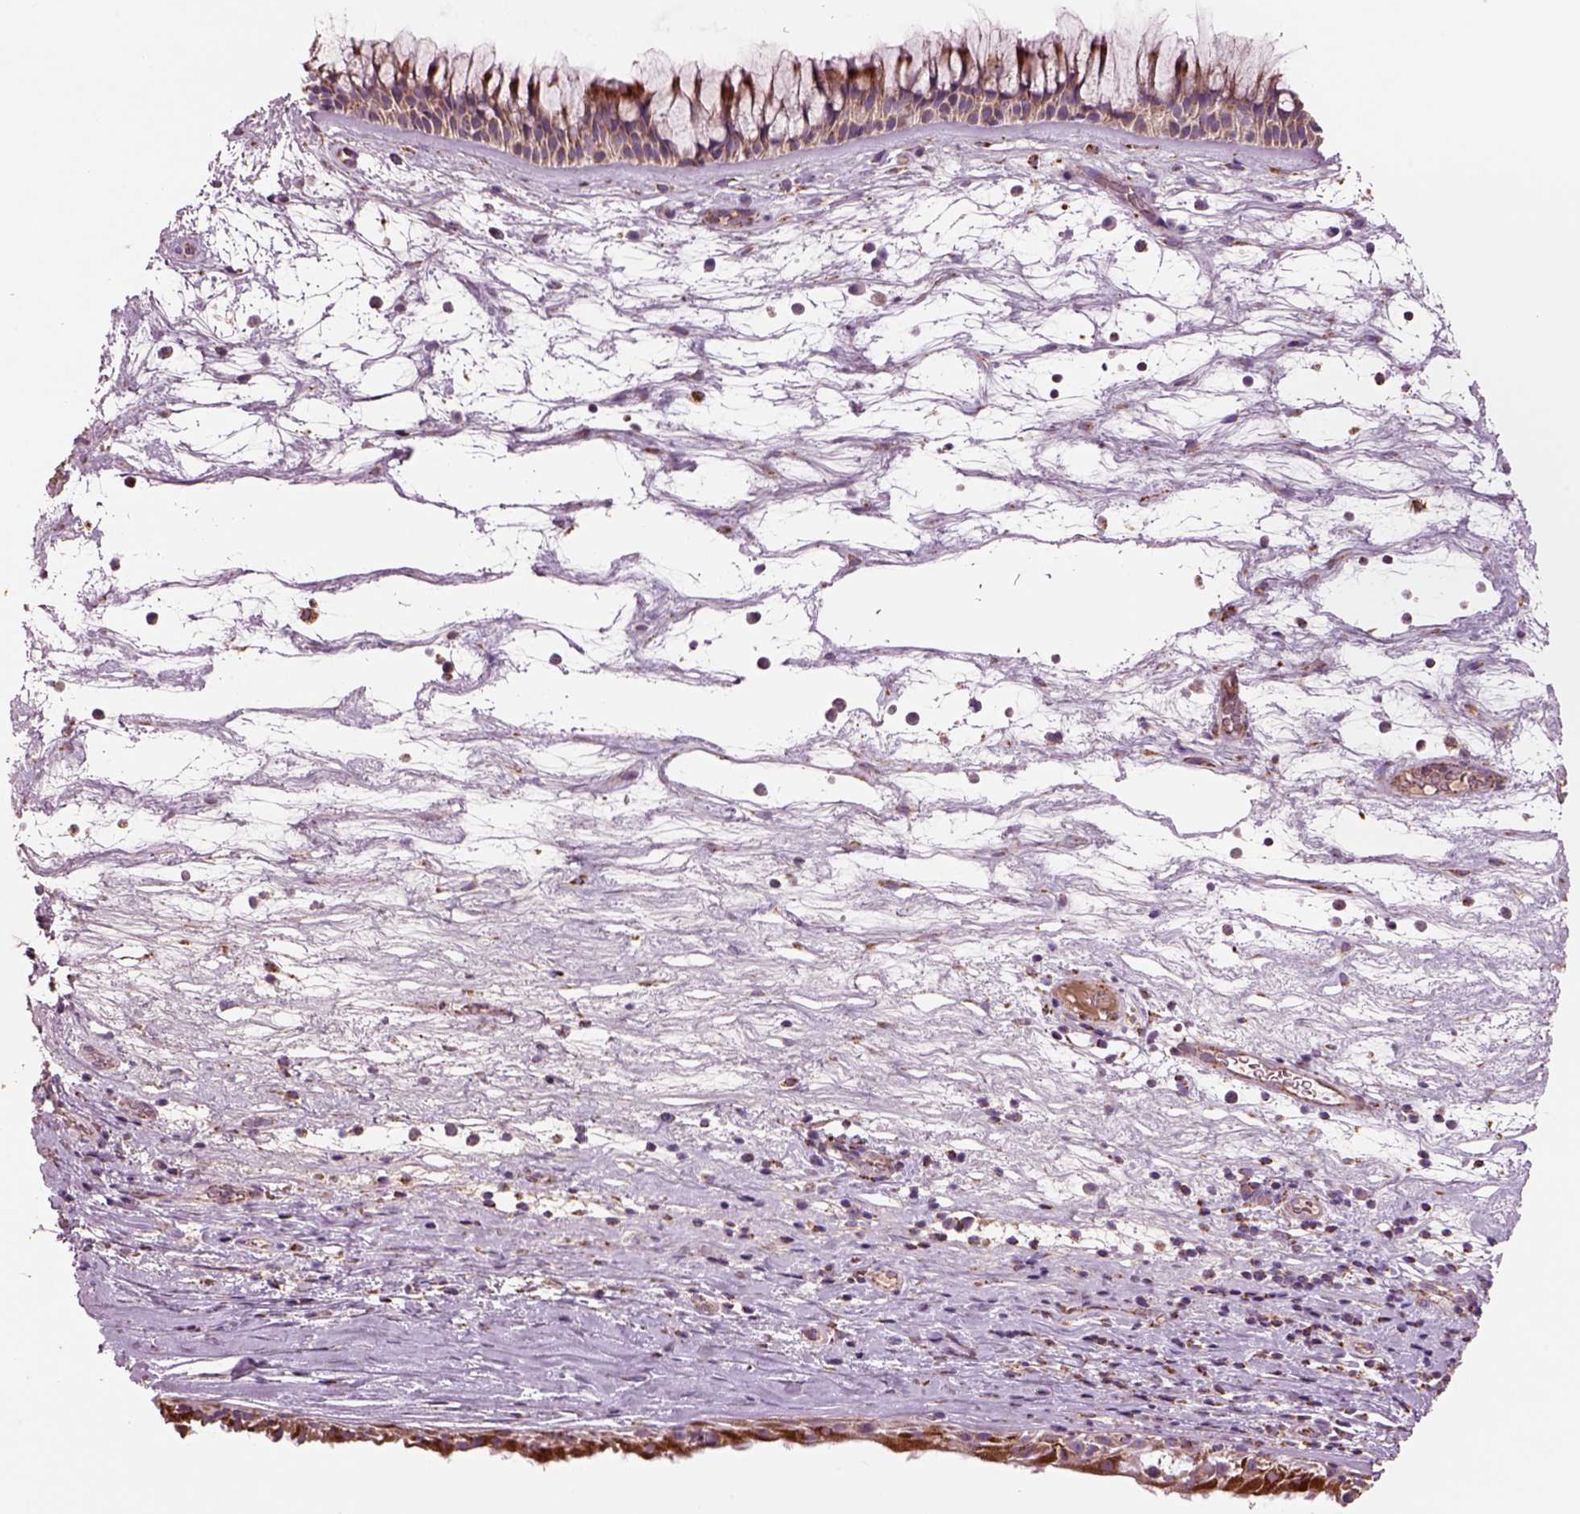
{"staining": {"intensity": "strong", "quantity": ">75%", "location": "cytoplasmic/membranous"}, "tissue": "nasopharynx", "cell_type": "Respiratory epithelial cells", "image_type": "normal", "snomed": [{"axis": "morphology", "description": "Normal tissue, NOS"}, {"axis": "topography", "description": "Nasopharynx"}], "caption": "Protein positivity by immunohistochemistry displays strong cytoplasmic/membranous expression in approximately >75% of respiratory epithelial cells in benign nasopharynx. (DAB (3,3'-diaminobenzidine) = brown stain, brightfield microscopy at high magnification).", "gene": "SLC25A24", "patient": {"sex": "male", "age": 74}}